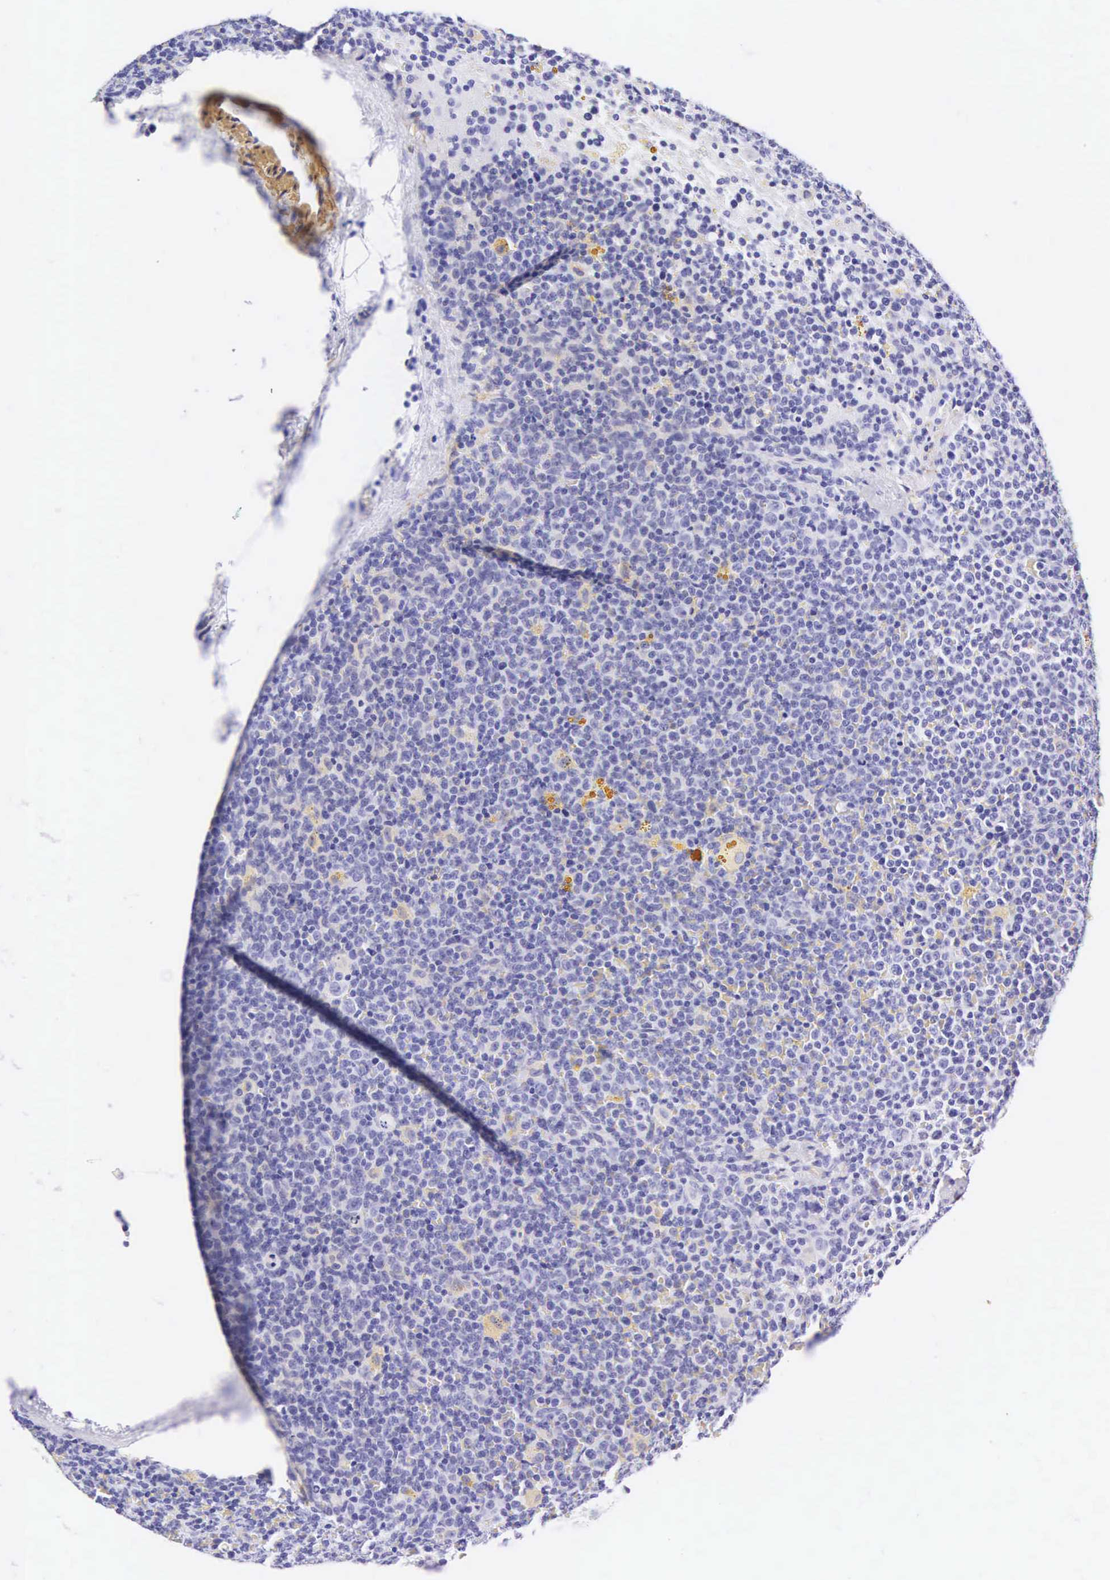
{"staining": {"intensity": "negative", "quantity": "none", "location": "none"}, "tissue": "lymphoma", "cell_type": "Tumor cells", "image_type": "cancer", "snomed": [{"axis": "morphology", "description": "Malignant lymphoma, non-Hodgkin's type, Low grade"}, {"axis": "topography", "description": "Lymph node"}], "caption": "Tumor cells show no significant protein staining in lymphoma.", "gene": "CNN1", "patient": {"sex": "male", "age": 50}}